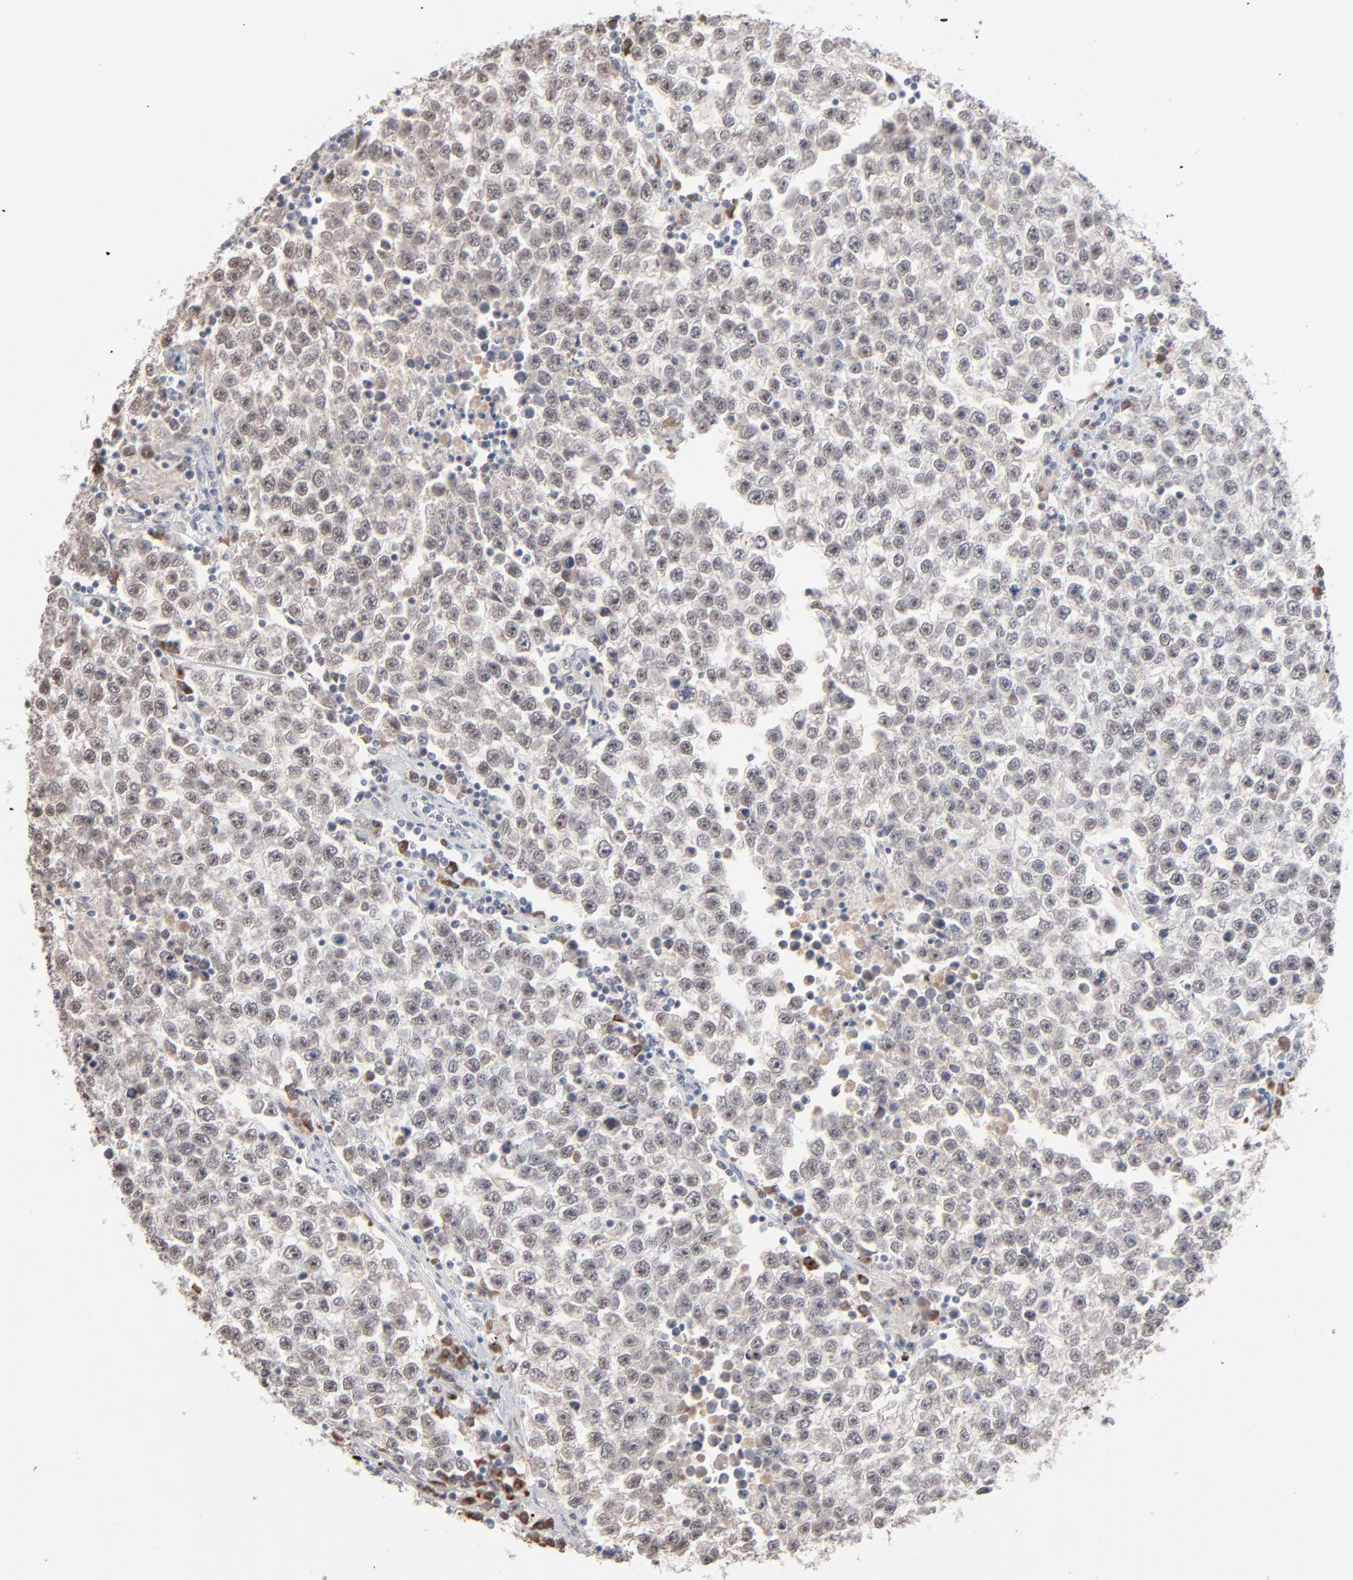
{"staining": {"intensity": "weak", "quantity": "25%-75%", "location": "nuclear"}, "tissue": "testis cancer", "cell_type": "Tumor cells", "image_type": "cancer", "snomed": [{"axis": "morphology", "description": "Seminoma, NOS"}, {"axis": "topography", "description": "Testis"}], "caption": "Protein analysis of testis cancer (seminoma) tissue reveals weak nuclear staining in about 25%-75% of tumor cells. The protein of interest is stained brown, and the nuclei are stained in blue (DAB (3,3'-diaminobenzidine) IHC with brightfield microscopy, high magnification).", "gene": "MPHOSPH6", "patient": {"sex": "male", "age": 36}}